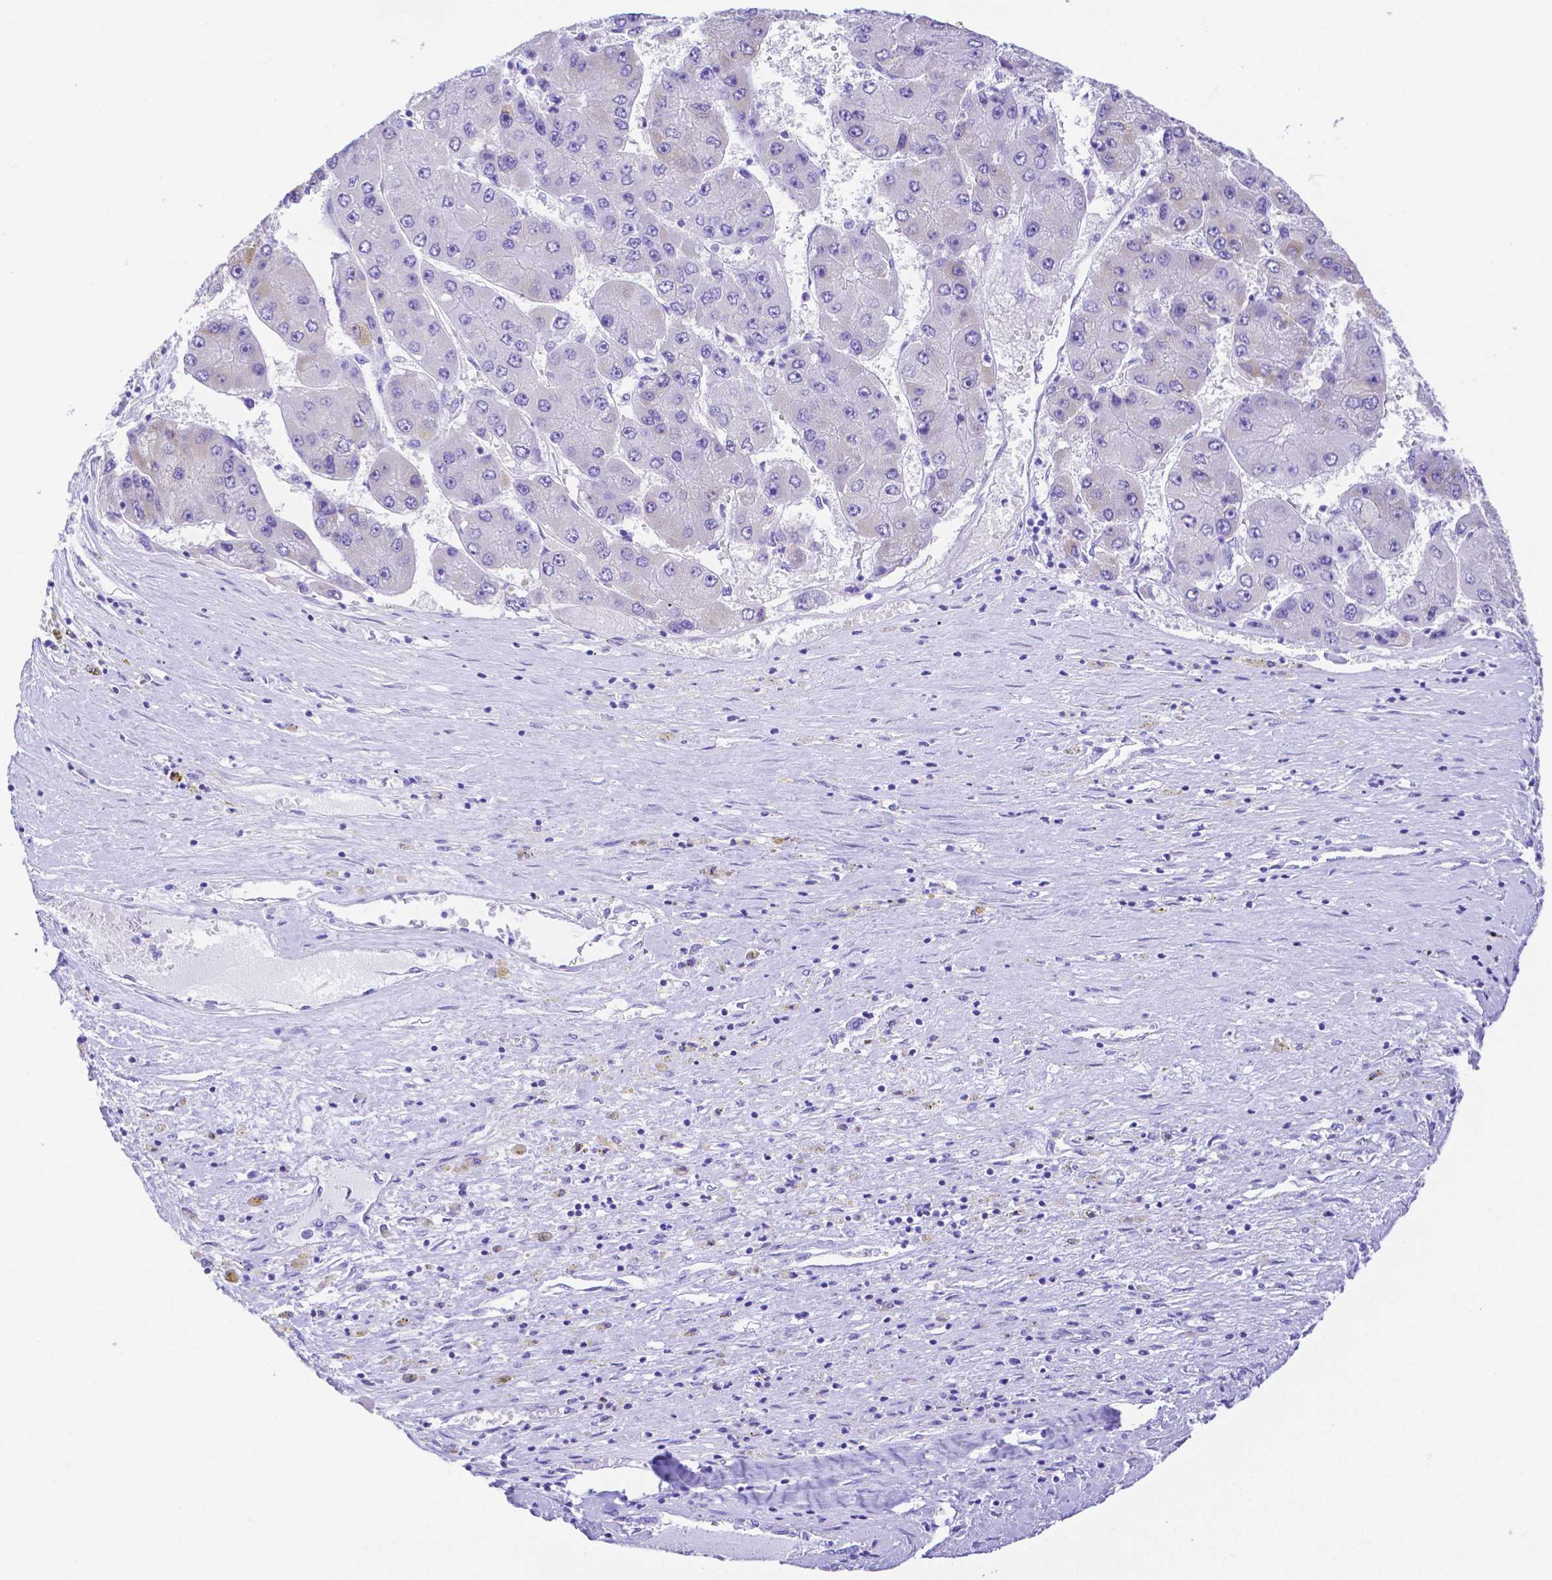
{"staining": {"intensity": "negative", "quantity": "none", "location": "none"}, "tissue": "liver cancer", "cell_type": "Tumor cells", "image_type": "cancer", "snomed": [{"axis": "morphology", "description": "Carcinoma, Hepatocellular, NOS"}, {"axis": "topography", "description": "Liver"}], "caption": "DAB (3,3'-diaminobenzidine) immunohistochemical staining of human hepatocellular carcinoma (liver) exhibits no significant staining in tumor cells. (Brightfield microscopy of DAB (3,3'-diaminobenzidine) immunohistochemistry at high magnification).", "gene": "SMR3A", "patient": {"sex": "female", "age": 61}}